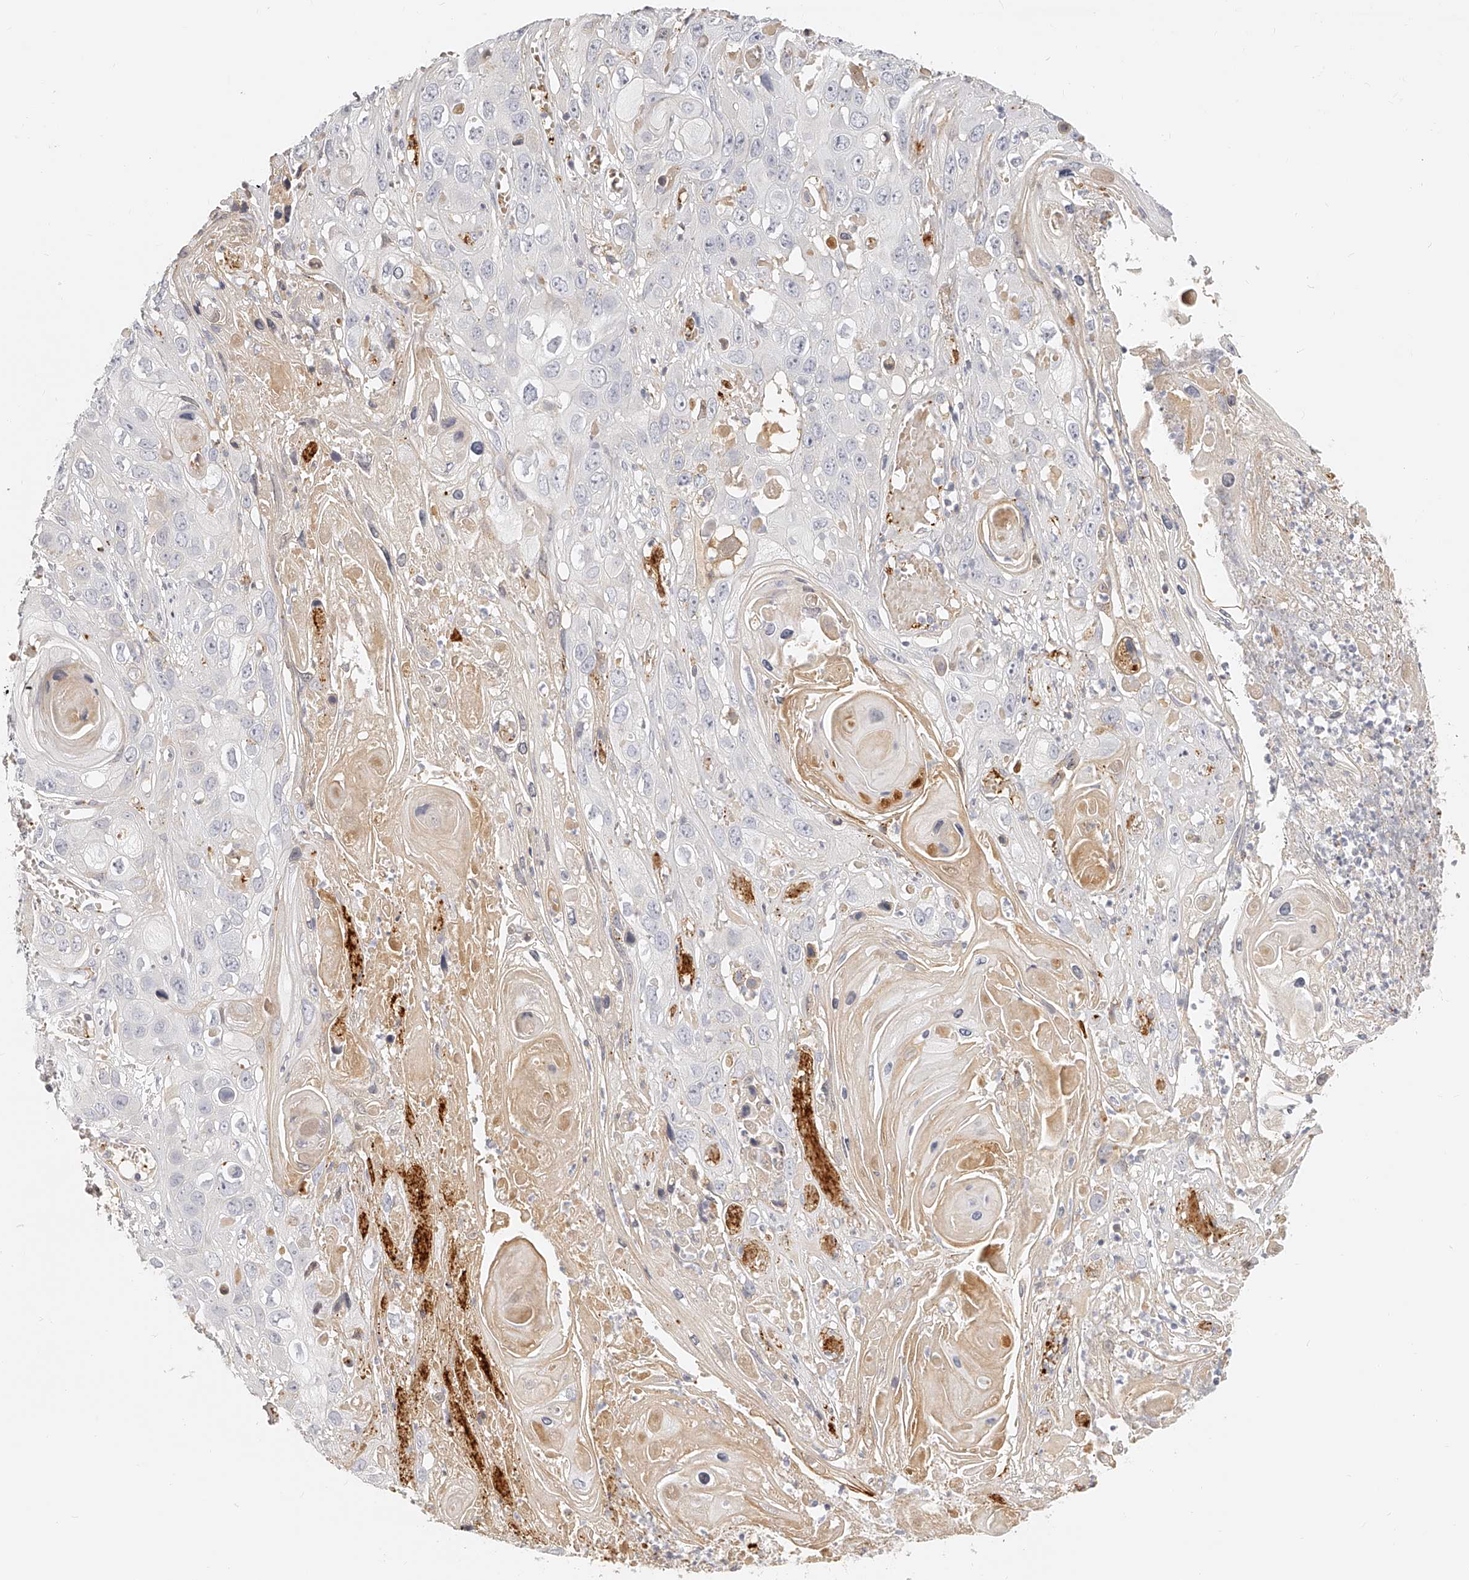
{"staining": {"intensity": "negative", "quantity": "none", "location": "none"}, "tissue": "skin cancer", "cell_type": "Tumor cells", "image_type": "cancer", "snomed": [{"axis": "morphology", "description": "Squamous cell carcinoma, NOS"}, {"axis": "topography", "description": "Skin"}], "caption": "Squamous cell carcinoma (skin) was stained to show a protein in brown. There is no significant staining in tumor cells.", "gene": "ITGB3", "patient": {"sex": "male", "age": 55}}